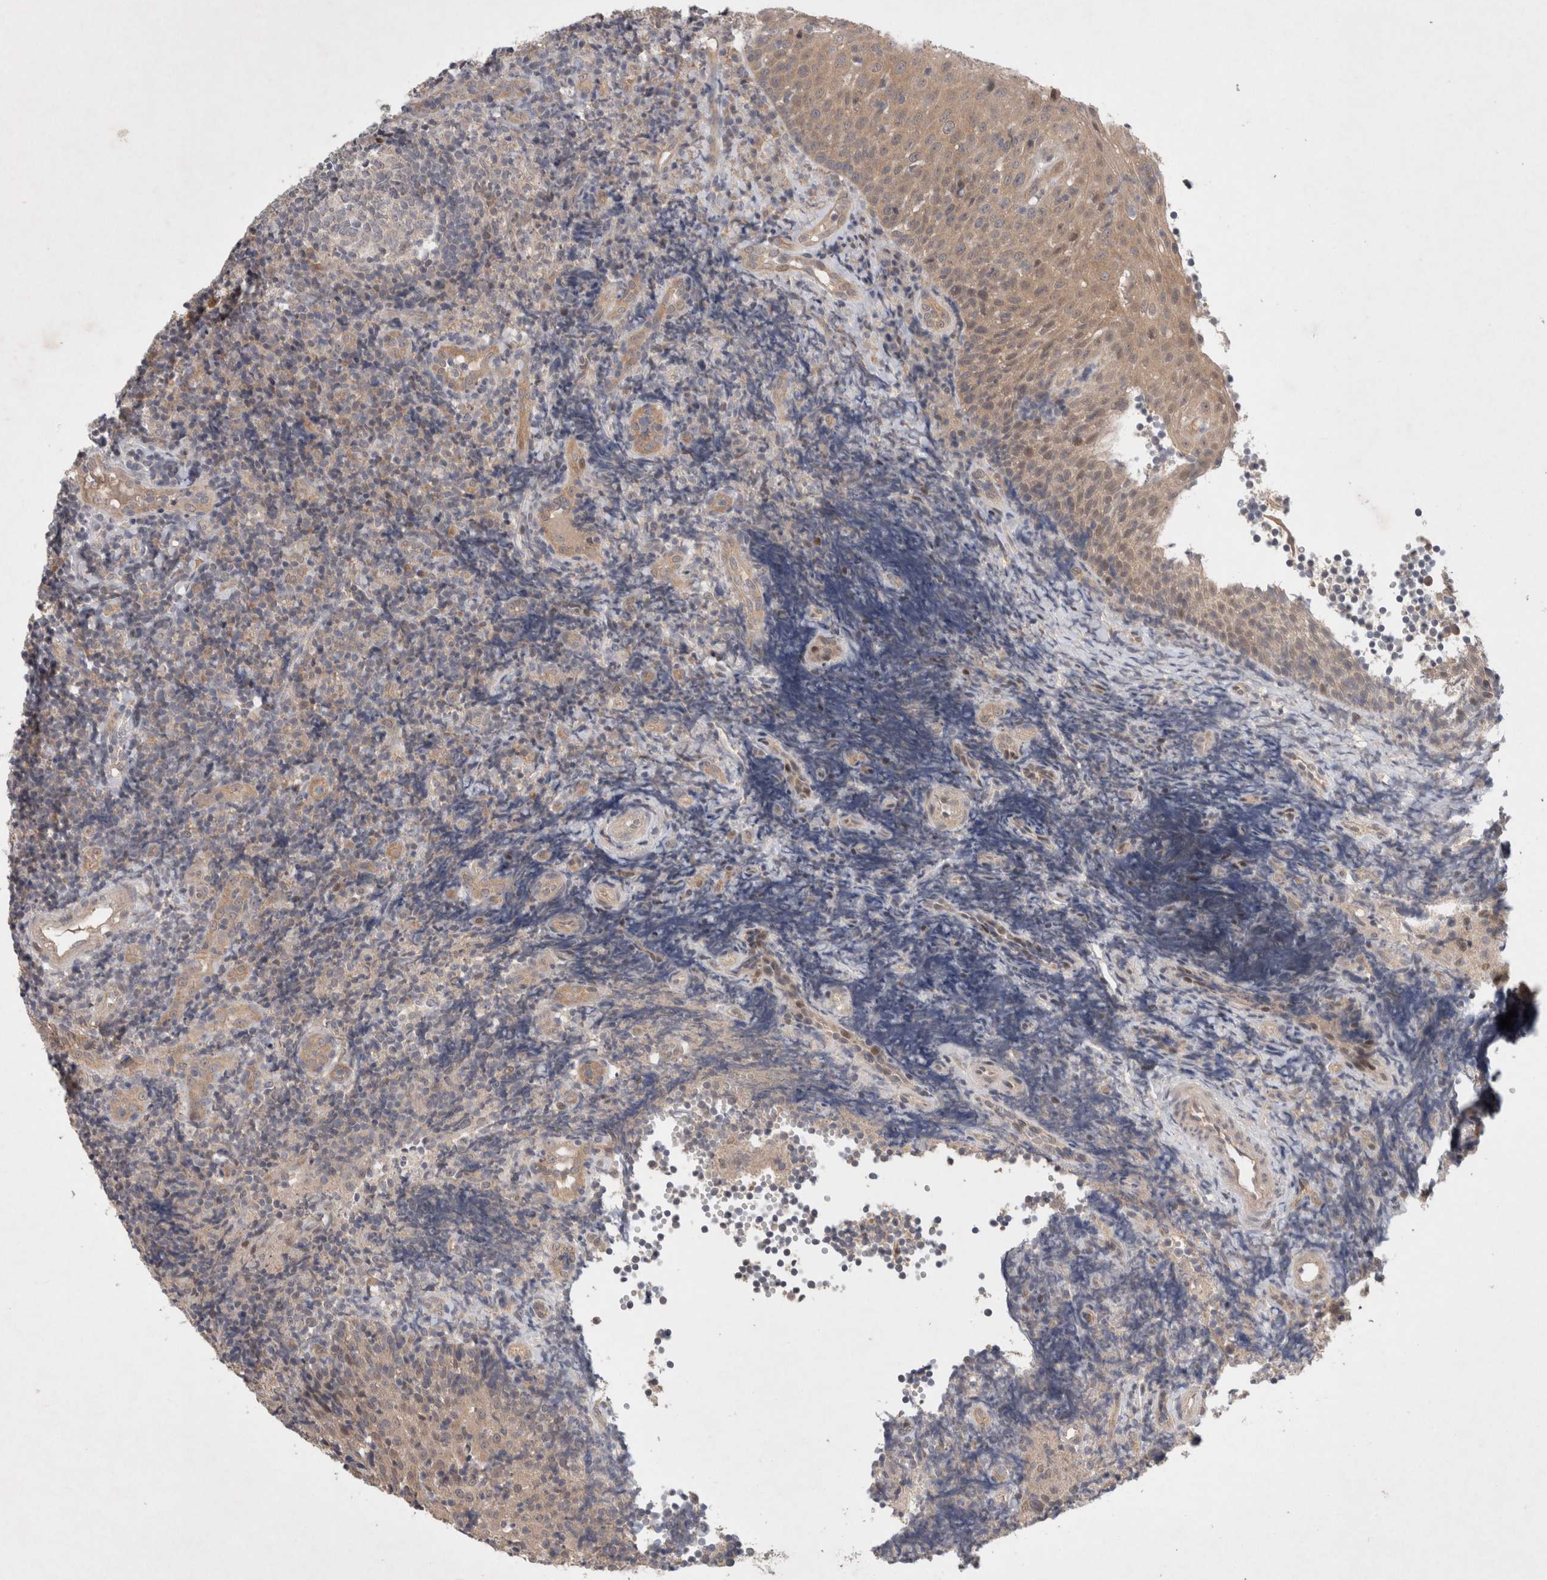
{"staining": {"intensity": "weak", "quantity": "<25%", "location": "cytoplasmic/membranous,nuclear"}, "tissue": "tonsil", "cell_type": "Germinal center cells", "image_type": "normal", "snomed": [{"axis": "morphology", "description": "Normal tissue, NOS"}, {"axis": "topography", "description": "Tonsil"}], "caption": "Histopathology image shows no protein expression in germinal center cells of benign tonsil.", "gene": "RASAL2", "patient": {"sex": "female", "age": 40}}